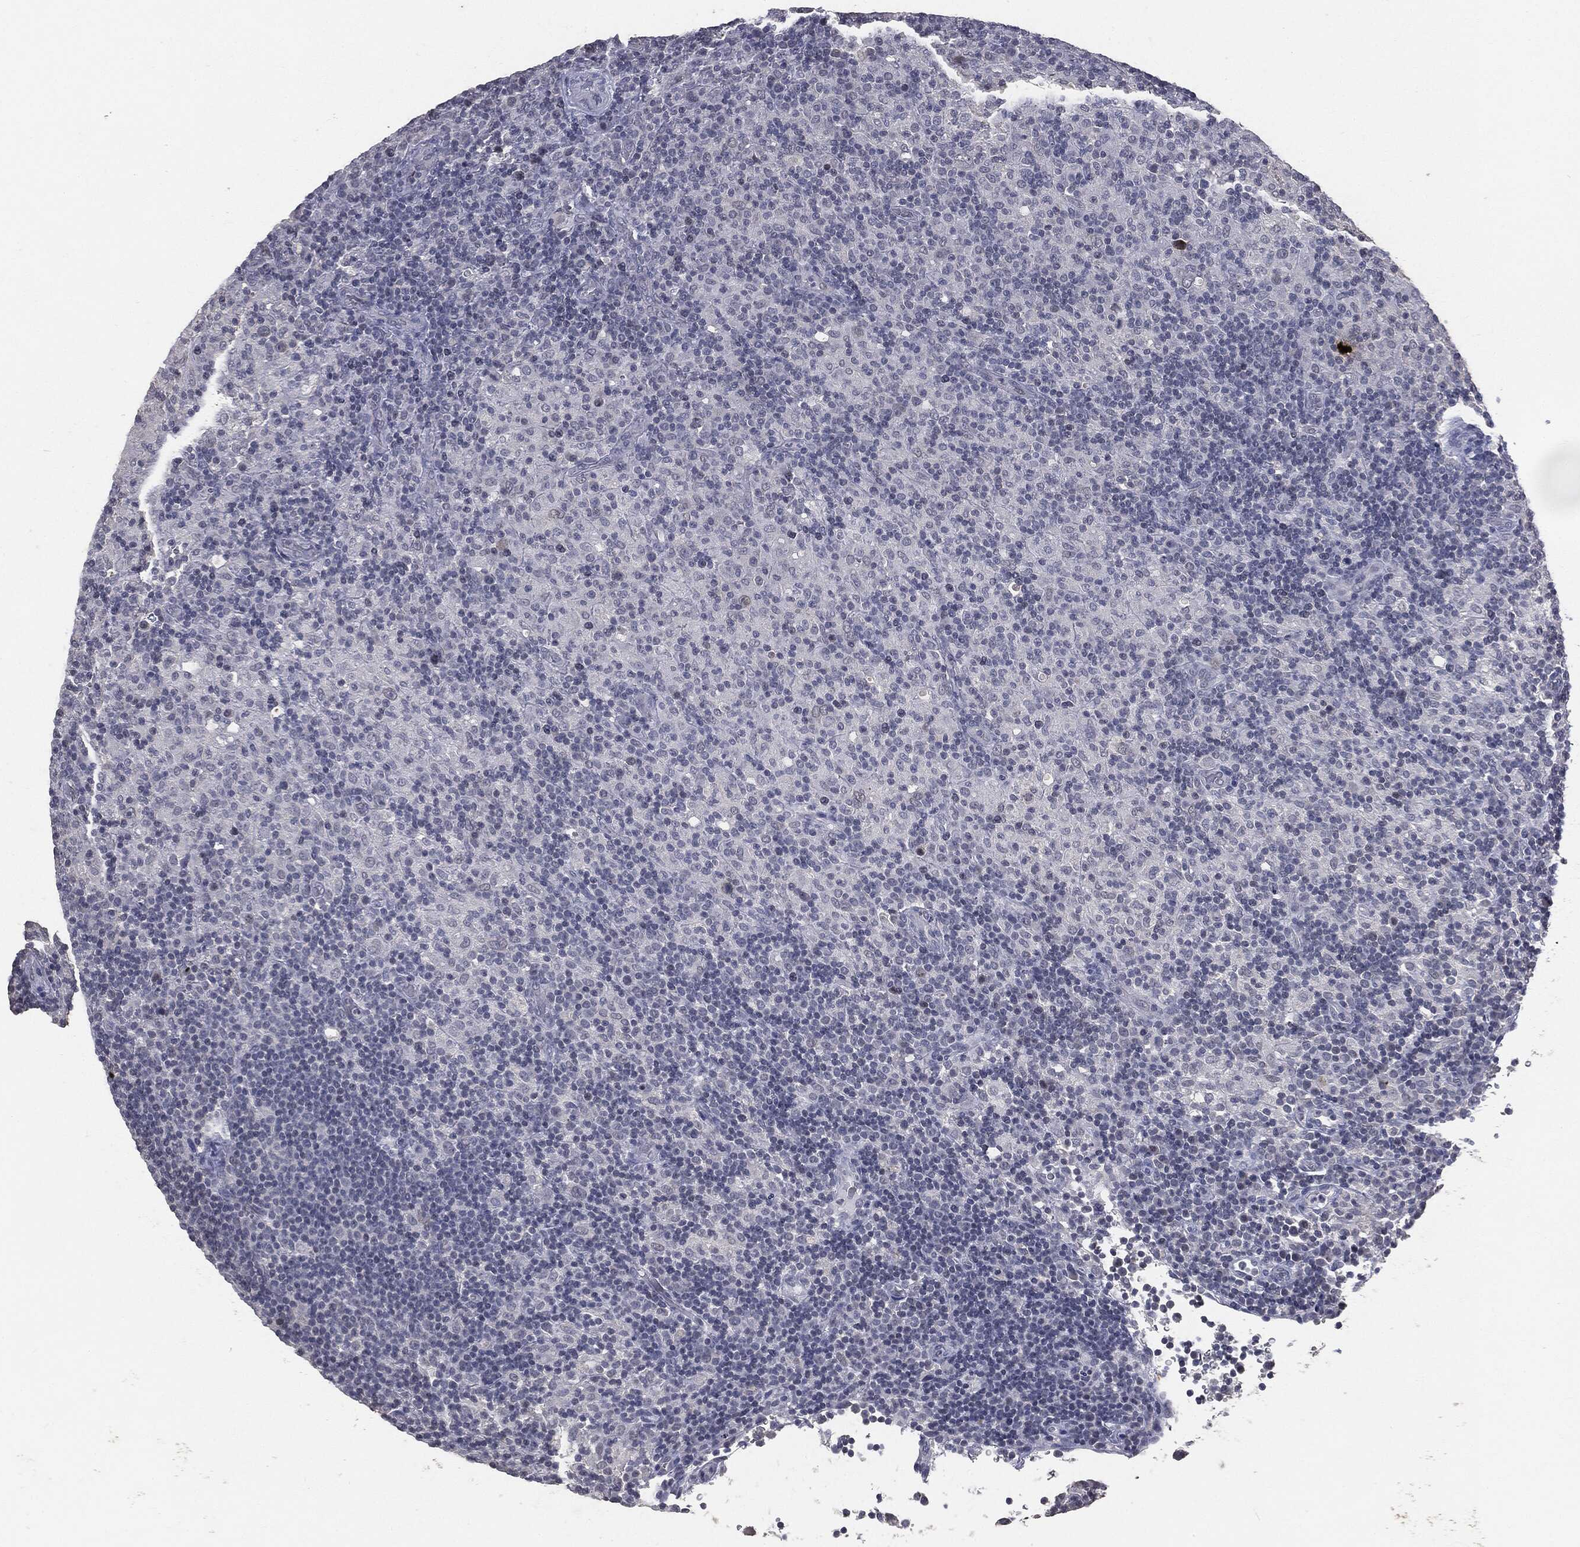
{"staining": {"intensity": "negative", "quantity": "none", "location": "none"}, "tissue": "lymphoma", "cell_type": "Tumor cells", "image_type": "cancer", "snomed": [{"axis": "morphology", "description": "Hodgkin's disease, NOS"}, {"axis": "topography", "description": "Lymph node"}], "caption": "Micrograph shows no protein expression in tumor cells of Hodgkin's disease tissue.", "gene": "SLC2A2", "patient": {"sex": "male", "age": 70}}